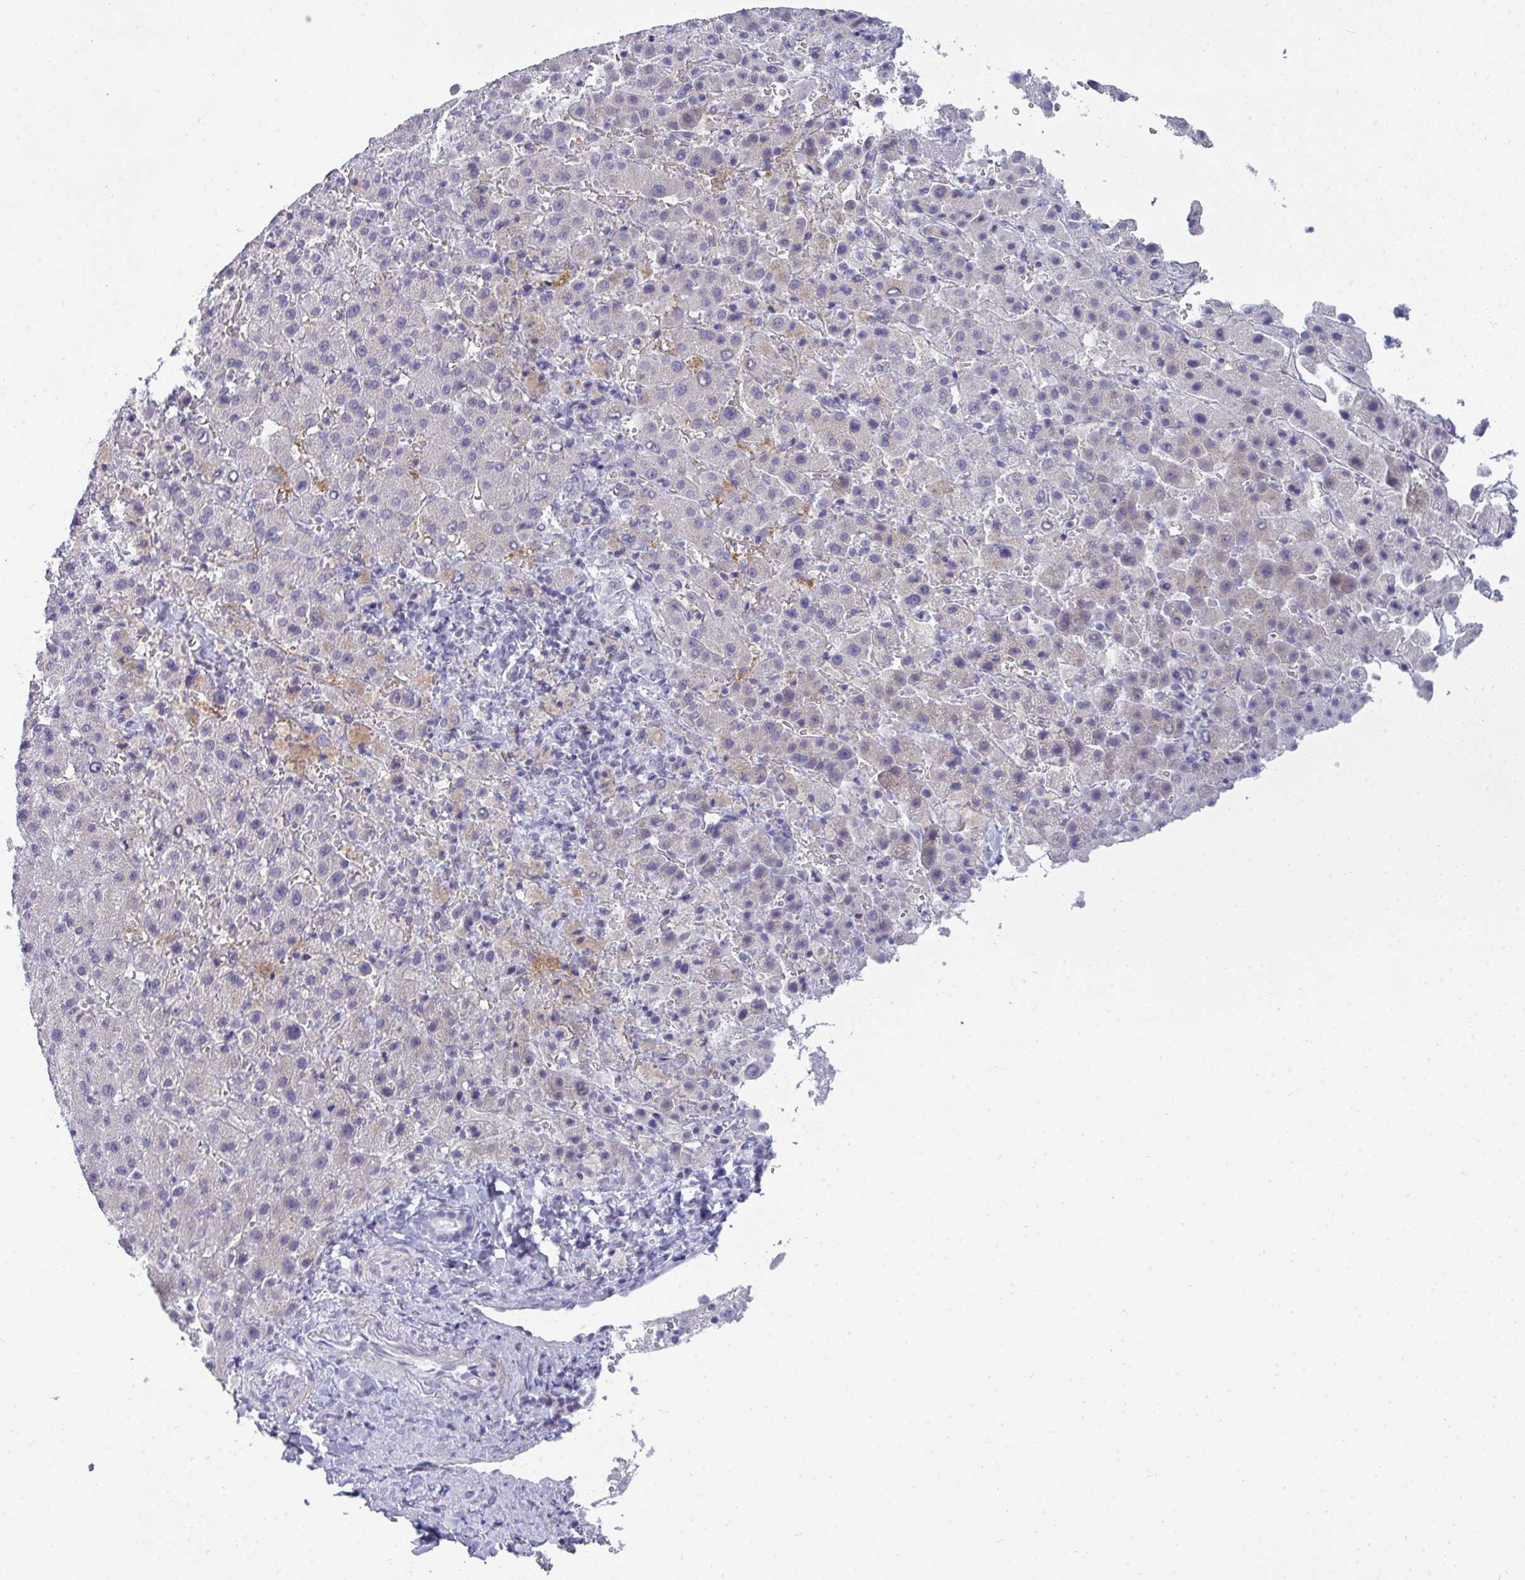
{"staining": {"intensity": "negative", "quantity": "none", "location": "none"}, "tissue": "liver cancer", "cell_type": "Tumor cells", "image_type": "cancer", "snomed": [{"axis": "morphology", "description": "Carcinoma, Hepatocellular, NOS"}, {"axis": "topography", "description": "Liver"}], "caption": "Human liver cancer (hepatocellular carcinoma) stained for a protein using immunohistochemistry displays no positivity in tumor cells.", "gene": "TMEM82", "patient": {"sex": "female", "age": 58}}